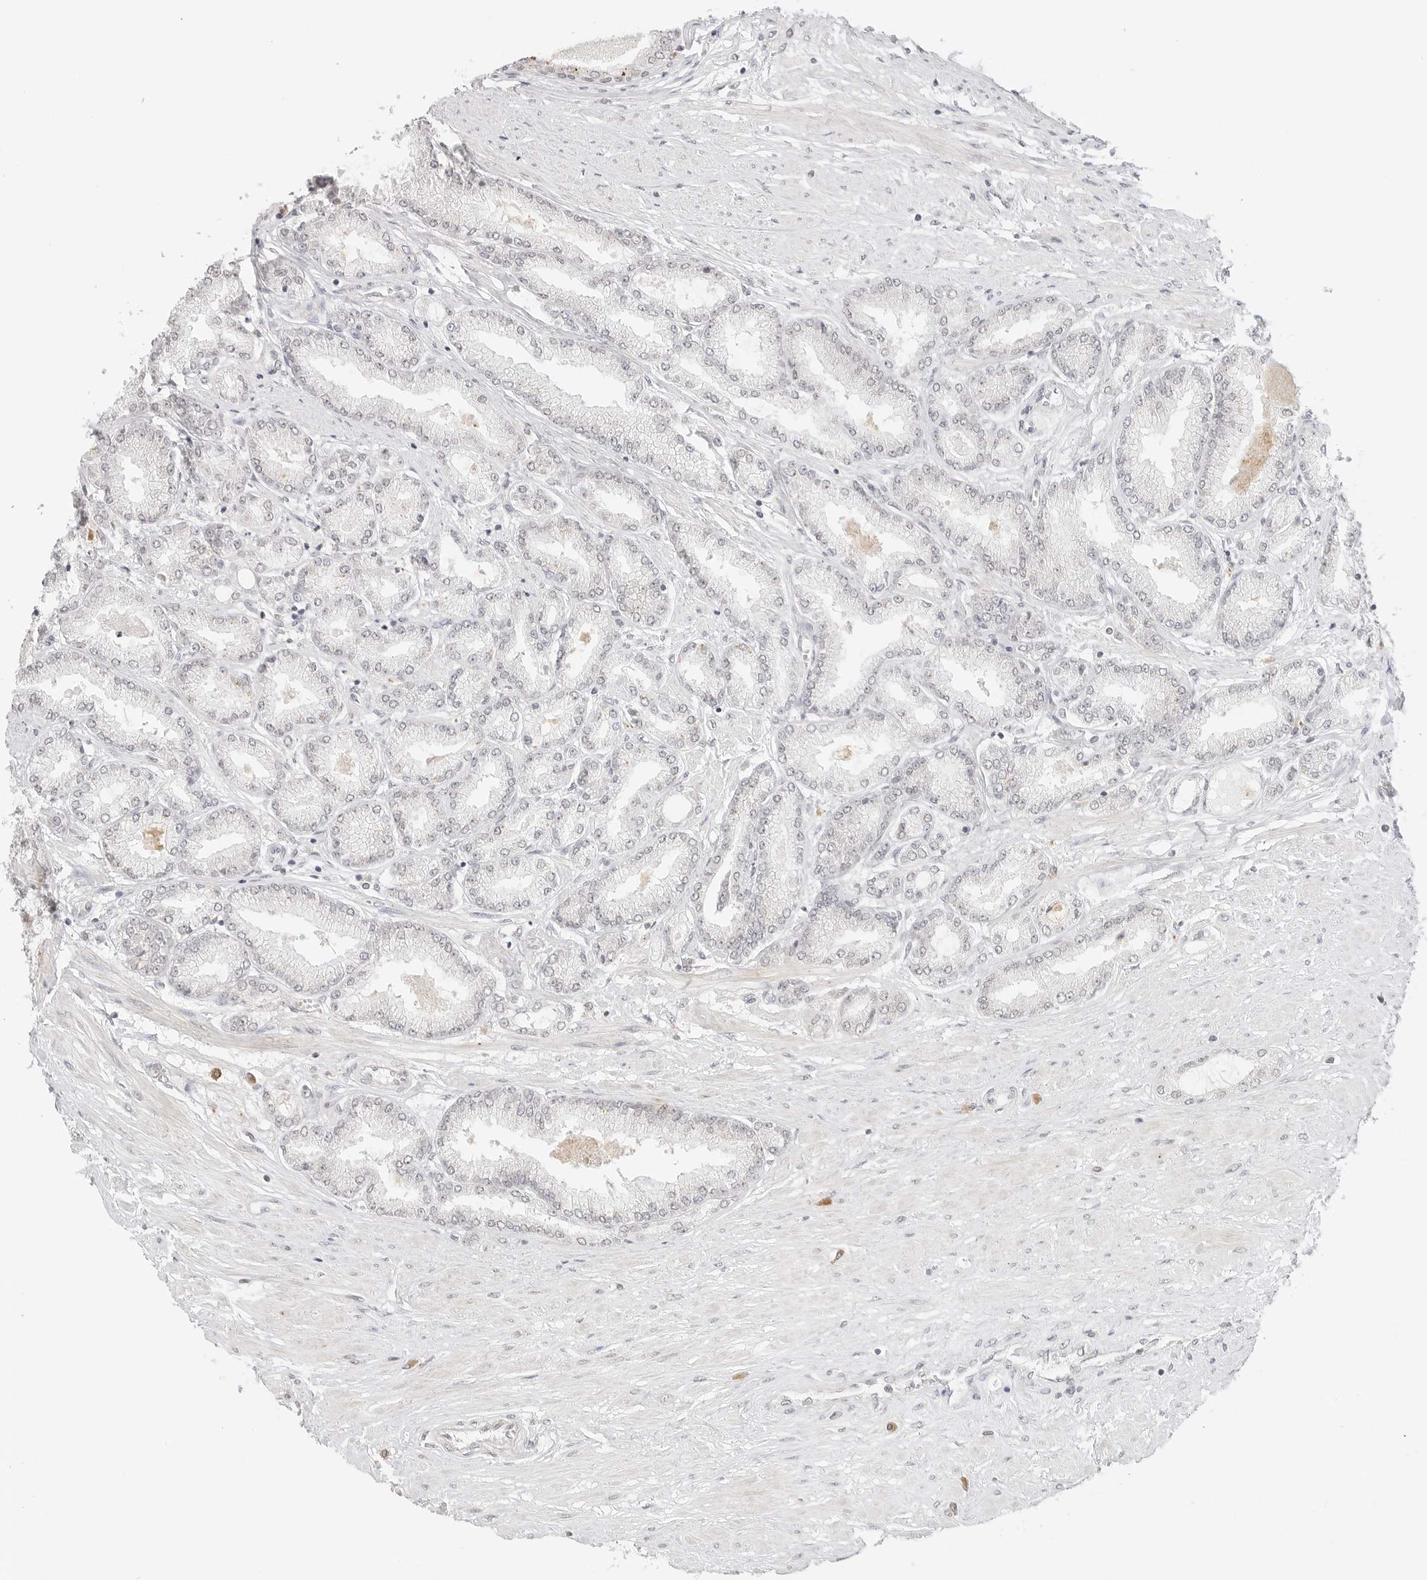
{"staining": {"intensity": "negative", "quantity": "none", "location": "none"}, "tissue": "prostate cancer", "cell_type": "Tumor cells", "image_type": "cancer", "snomed": [{"axis": "morphology", "description": "Adenocarcinoma, Low grade"}, {"axis": "topography", "description": "Prostate"}], "caption": "There is no significant positivity in tumor cells of prostate adenocarcinoma (low-grade).", "gene": "GPR34", "patient": {"sex": "male", "age": 63}}